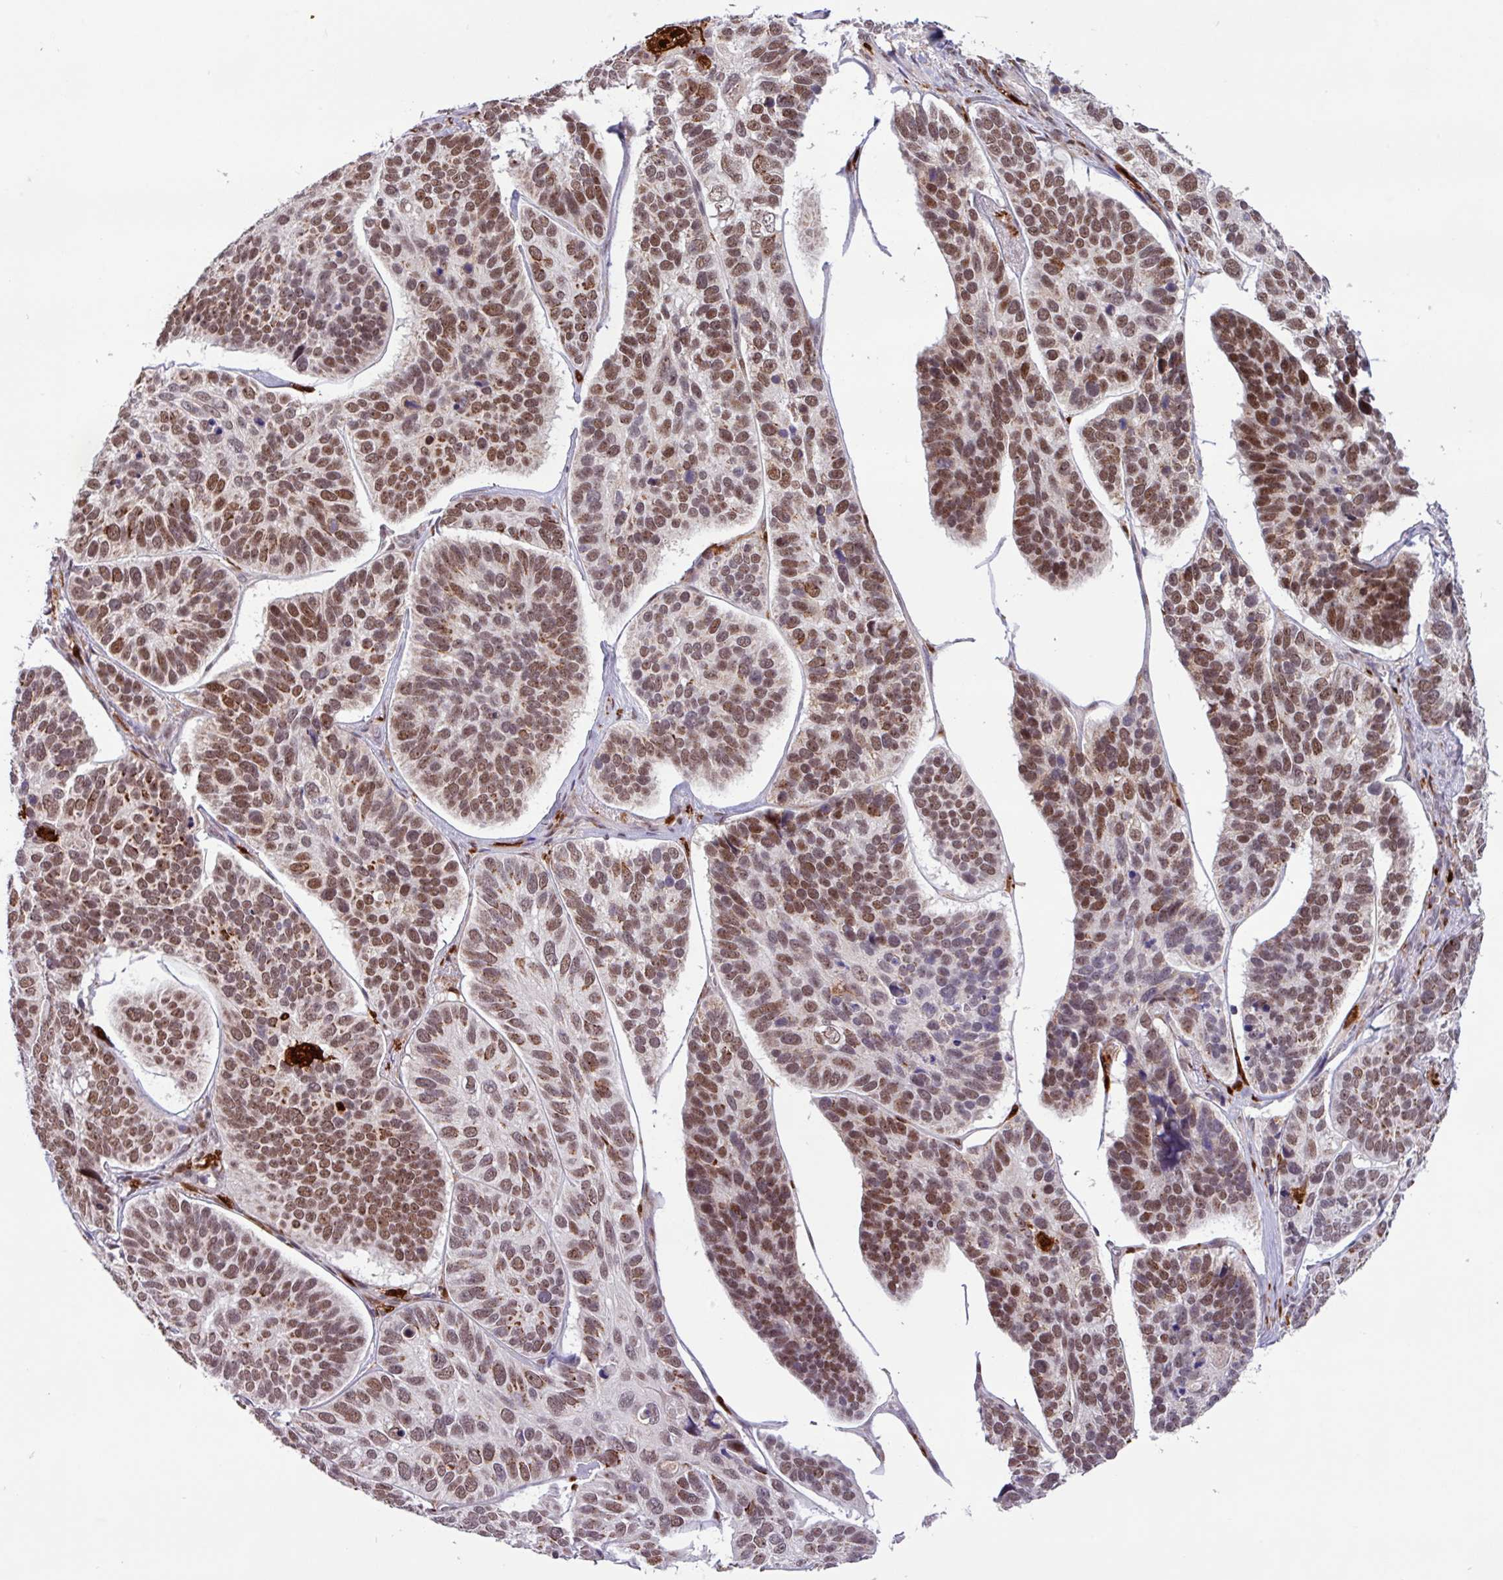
{"staining": {"intensity": "moderate", "quantity": ">75%", "location": "cytoplasmic/membranous,nuclear"}, "tissue": "skin cancer", "cell_type": "Tumor cells", "image_type": "cancer", "snomed": [{"axis": "morphology", "description": "Basal cell carcinoma"}, {"axis": "topography", "description": "Skin"}], "caption": "Protein staining reveals moderate cytoplasmic/membranous and nuclear positivity in about >75% of tumor cells in basal cell carcinoma (skin).", "gene": "BRD3", "patient": {"sex": "male", "age": 62}}